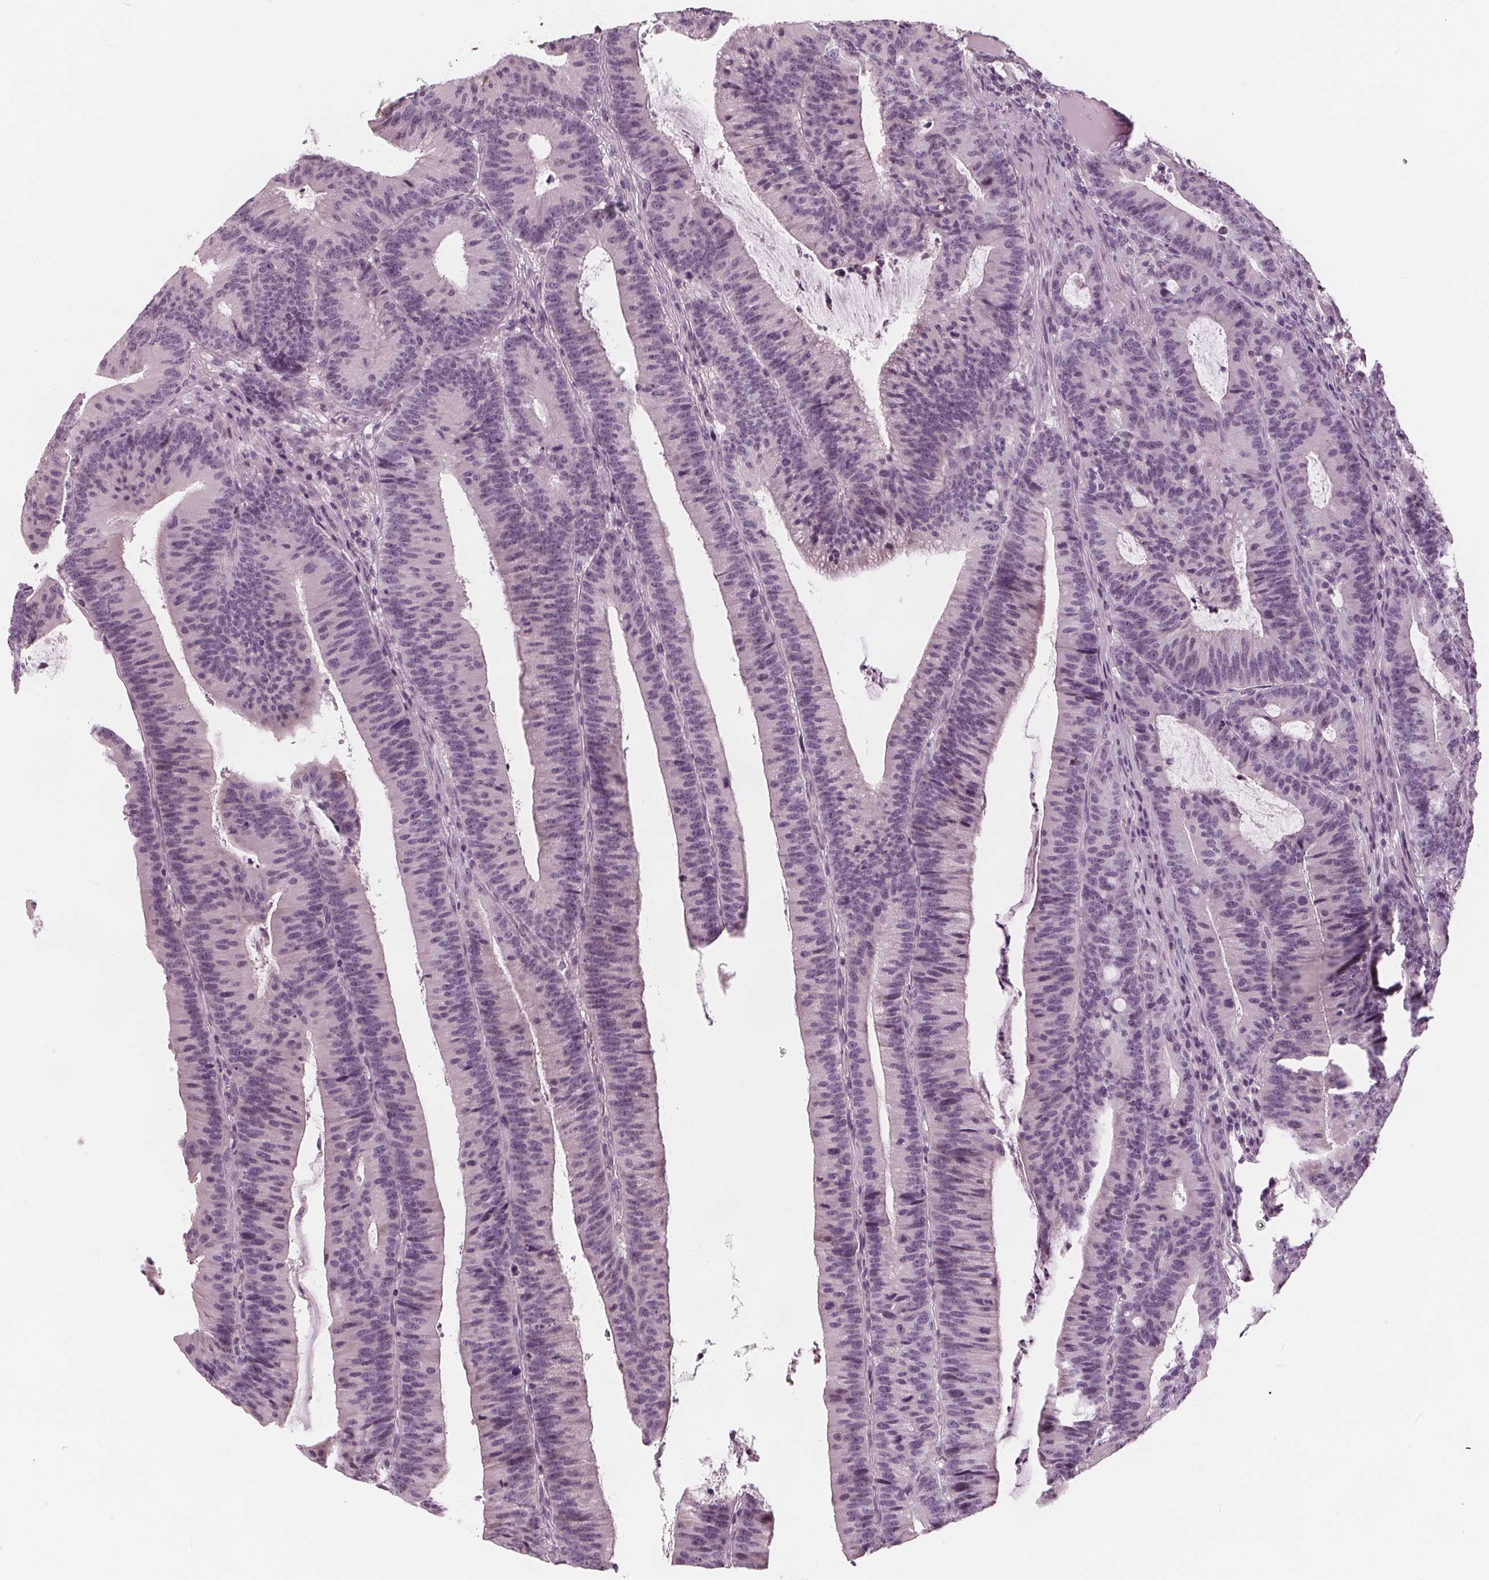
{"staining": {"intensity": "negative", "quantity": "none", "location": "none"}, "tissue": "colorectal cancer", "cell_type": "Tumor cells", "image_type": "cancer", "snomed": [{"axis": "morphology", "description": "Adenocarcinoma, NOS"}, {"axis": "topography", "description": "Colon"}], "caption": "Image shows no significant protein staining in tumor cells of adenocarcinoma (colorectal). (Stains: DAB (3,3'-diaminobenzidine) immunohistochemistry with hematoxylin counter stain, Microscopy: brightfield microscopy at high magnification).", "gene": "SAT2", "patient": {"sex": "female", "age": 78}}